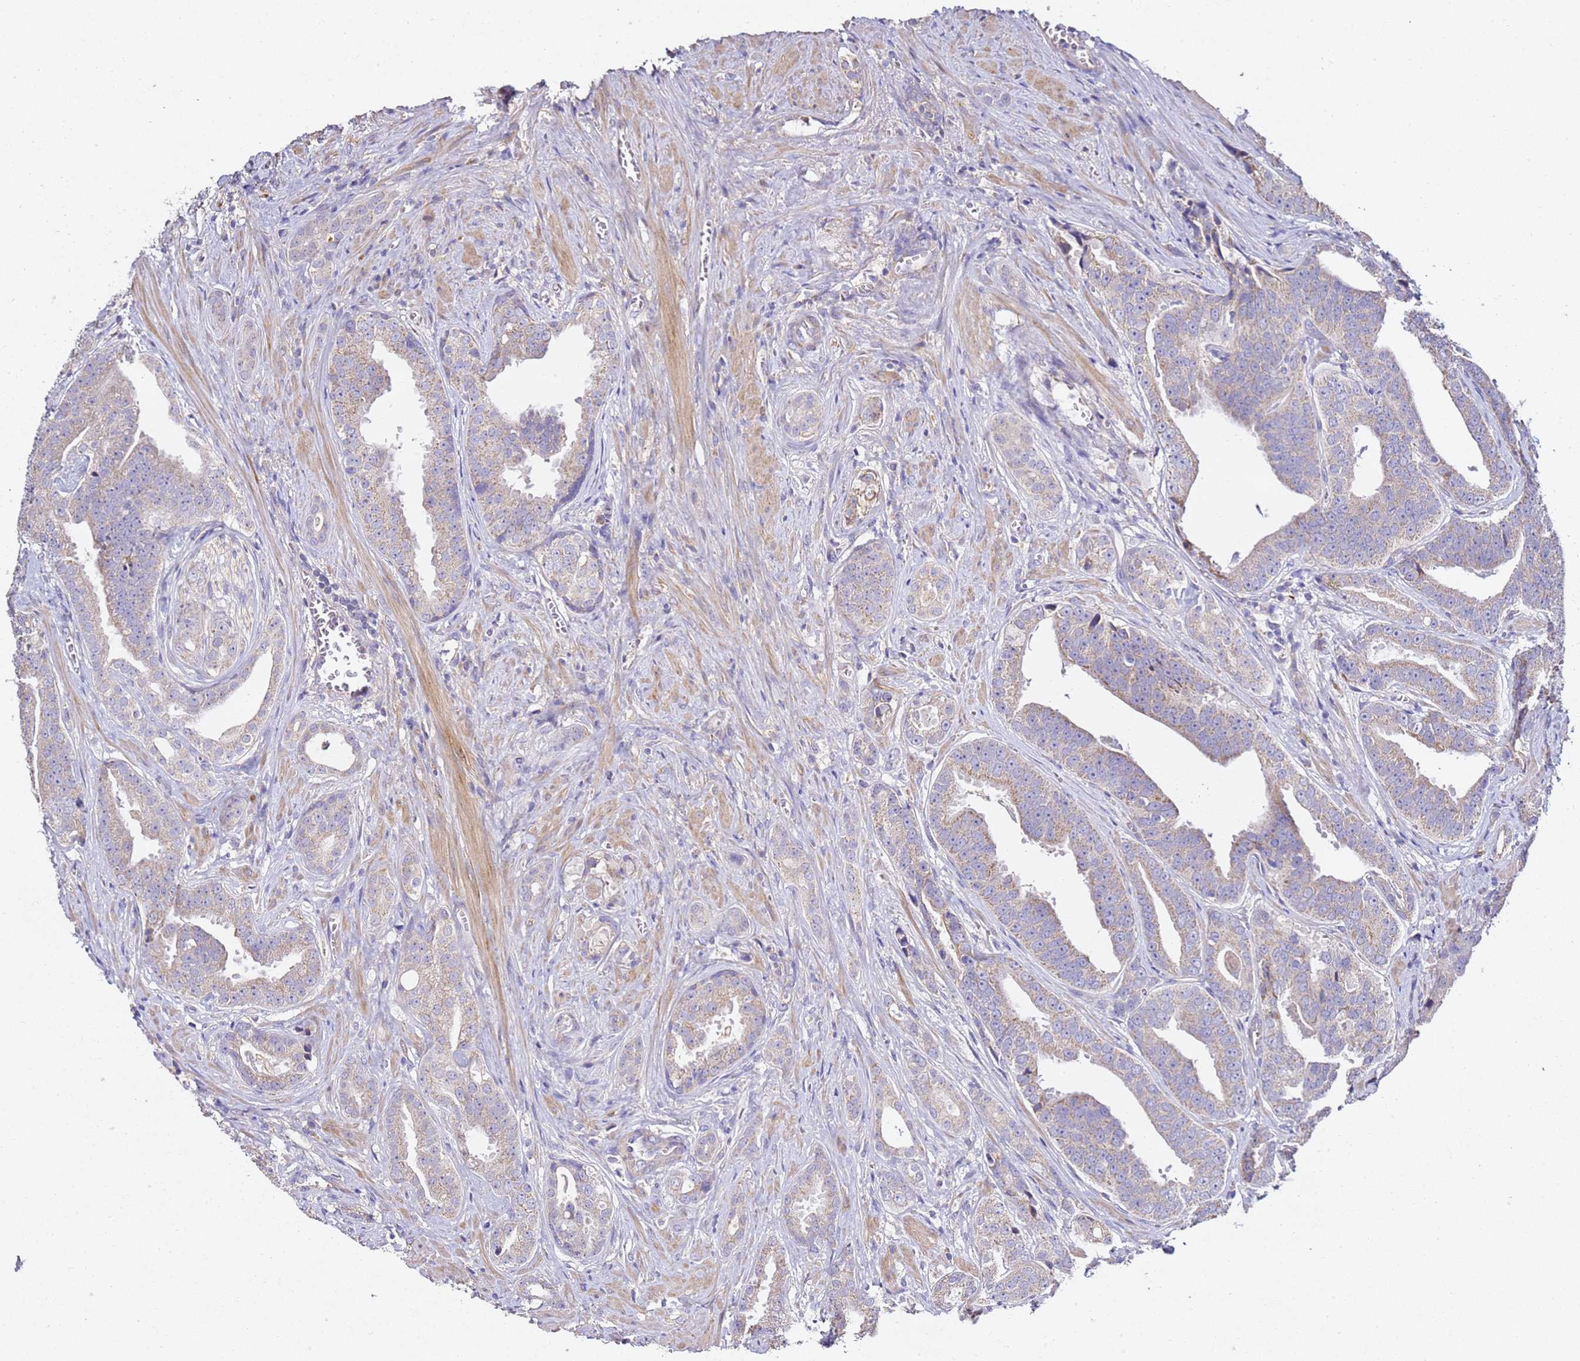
{"staining": {"intensity": "weak", "quantity": "<25%", "location": "cytoplasmic/membranous"}, "tissue": "prostate cancer", "cell_type": "Tumor cells", "image_type": "cancer", "snomed": [{"axis": "morphology", "description": "Adenocarcinoma, High grade"}, {"axis": "topography", "description": "Prostate"}], "caption": "DAB (3,3'-diaminobenzidine) immunohistochemical staining of human prostate cancer (high-grade adenocarcinoma) displays no significant positivity in tumor cells.", "gene": "OR2B11", "patient": {"sex": "male", "age": 55}}